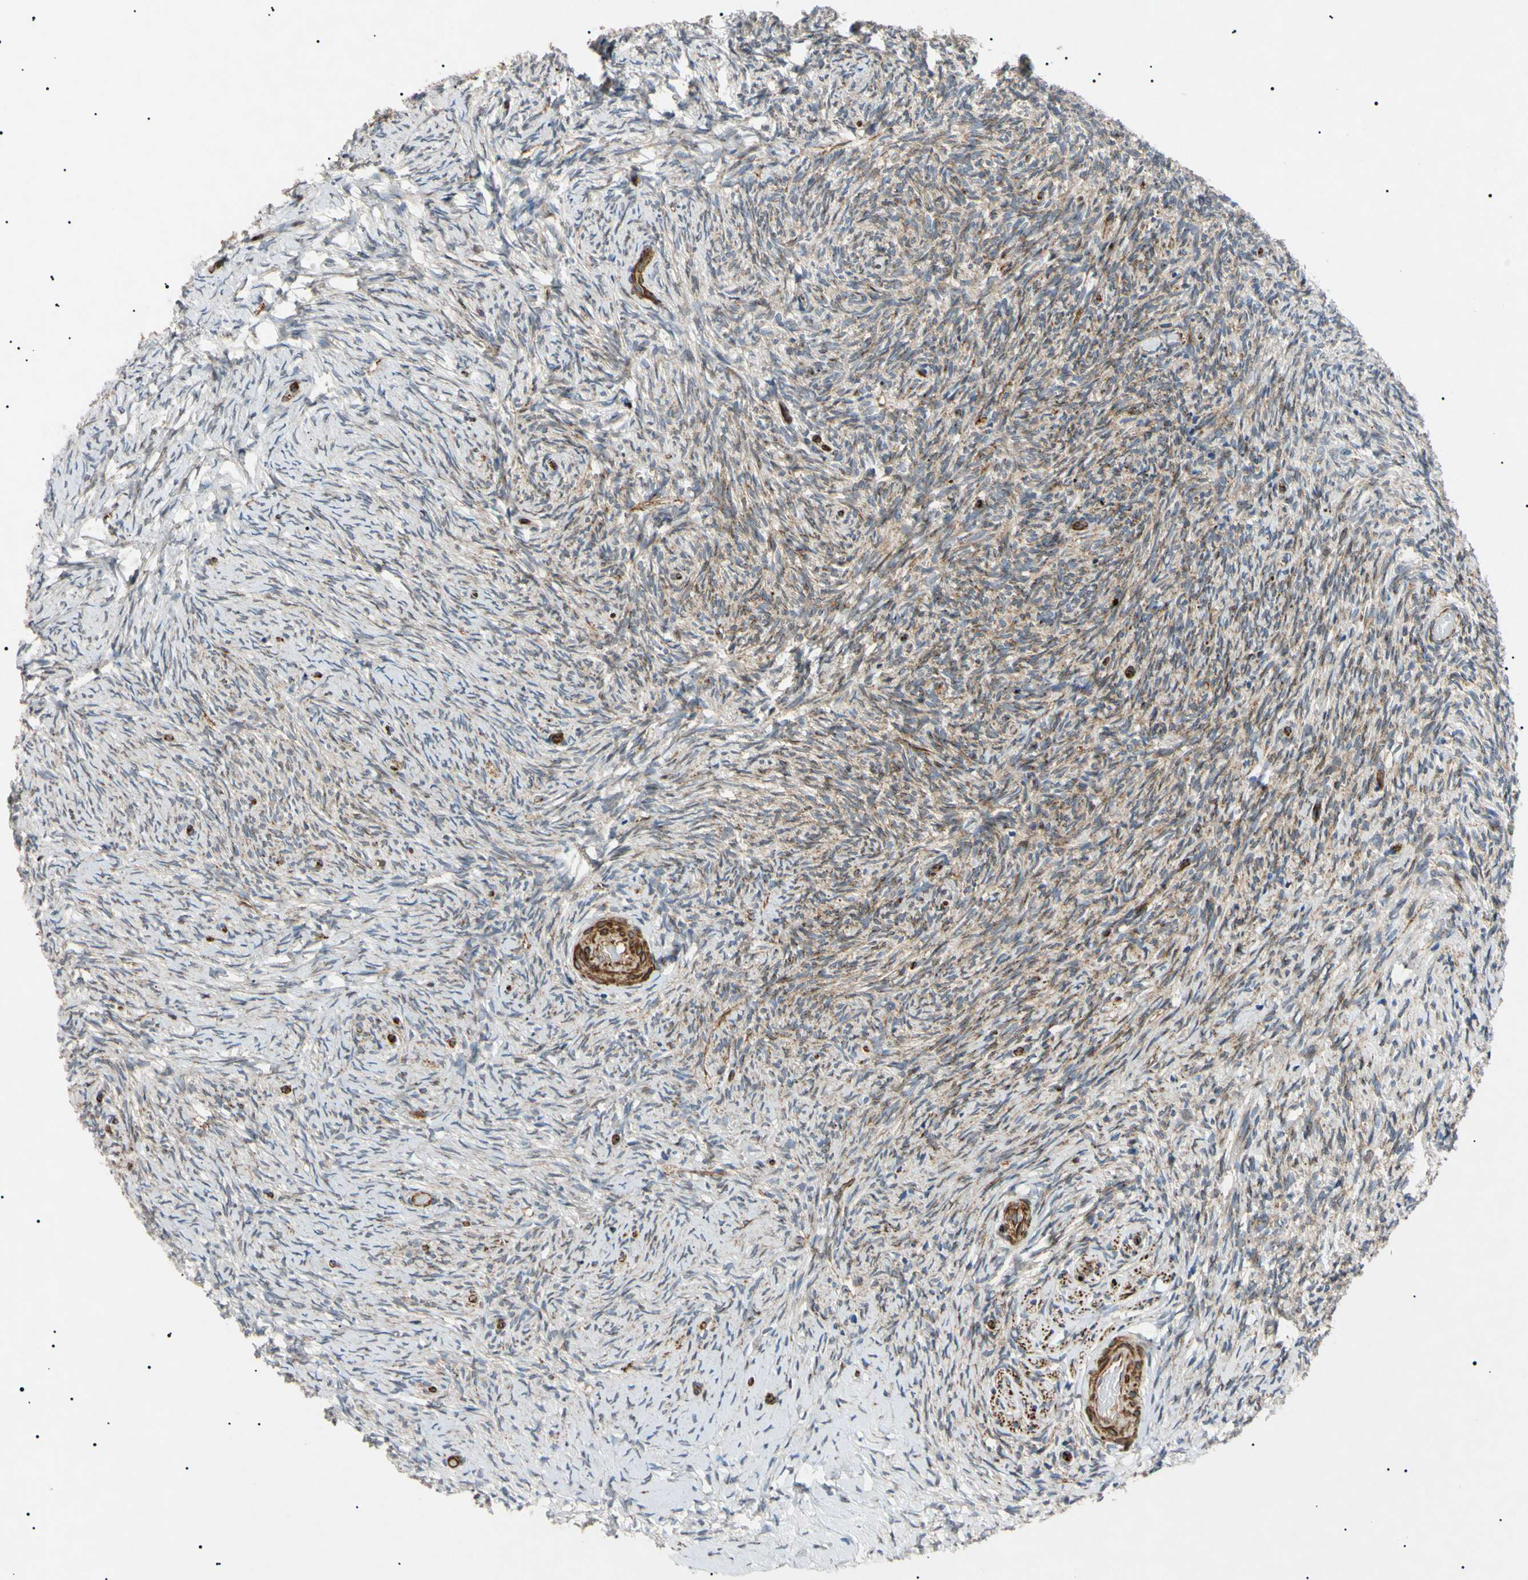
{"staining": {"intensity": "weak", "quantity": "25%-75%", "location": "cytoplasmic/membranous"}, "tissue": "ovary", "cell_type": "Ovarian stroma cells", "image_type": "normal", "snomed": [{"axis": "morphology", "description": "Normal tissue, NOS"}, {"axis": "topography", "description": "Ovary"}], "caption": "Ovarian stroma cells display low levels of weak cytoplasmic/membranous staining in approximately 25%-75% of cells in unremarkable human ovary.", "gene": "TUBB4A", "patient": {"sex": "female", "age": 60}}